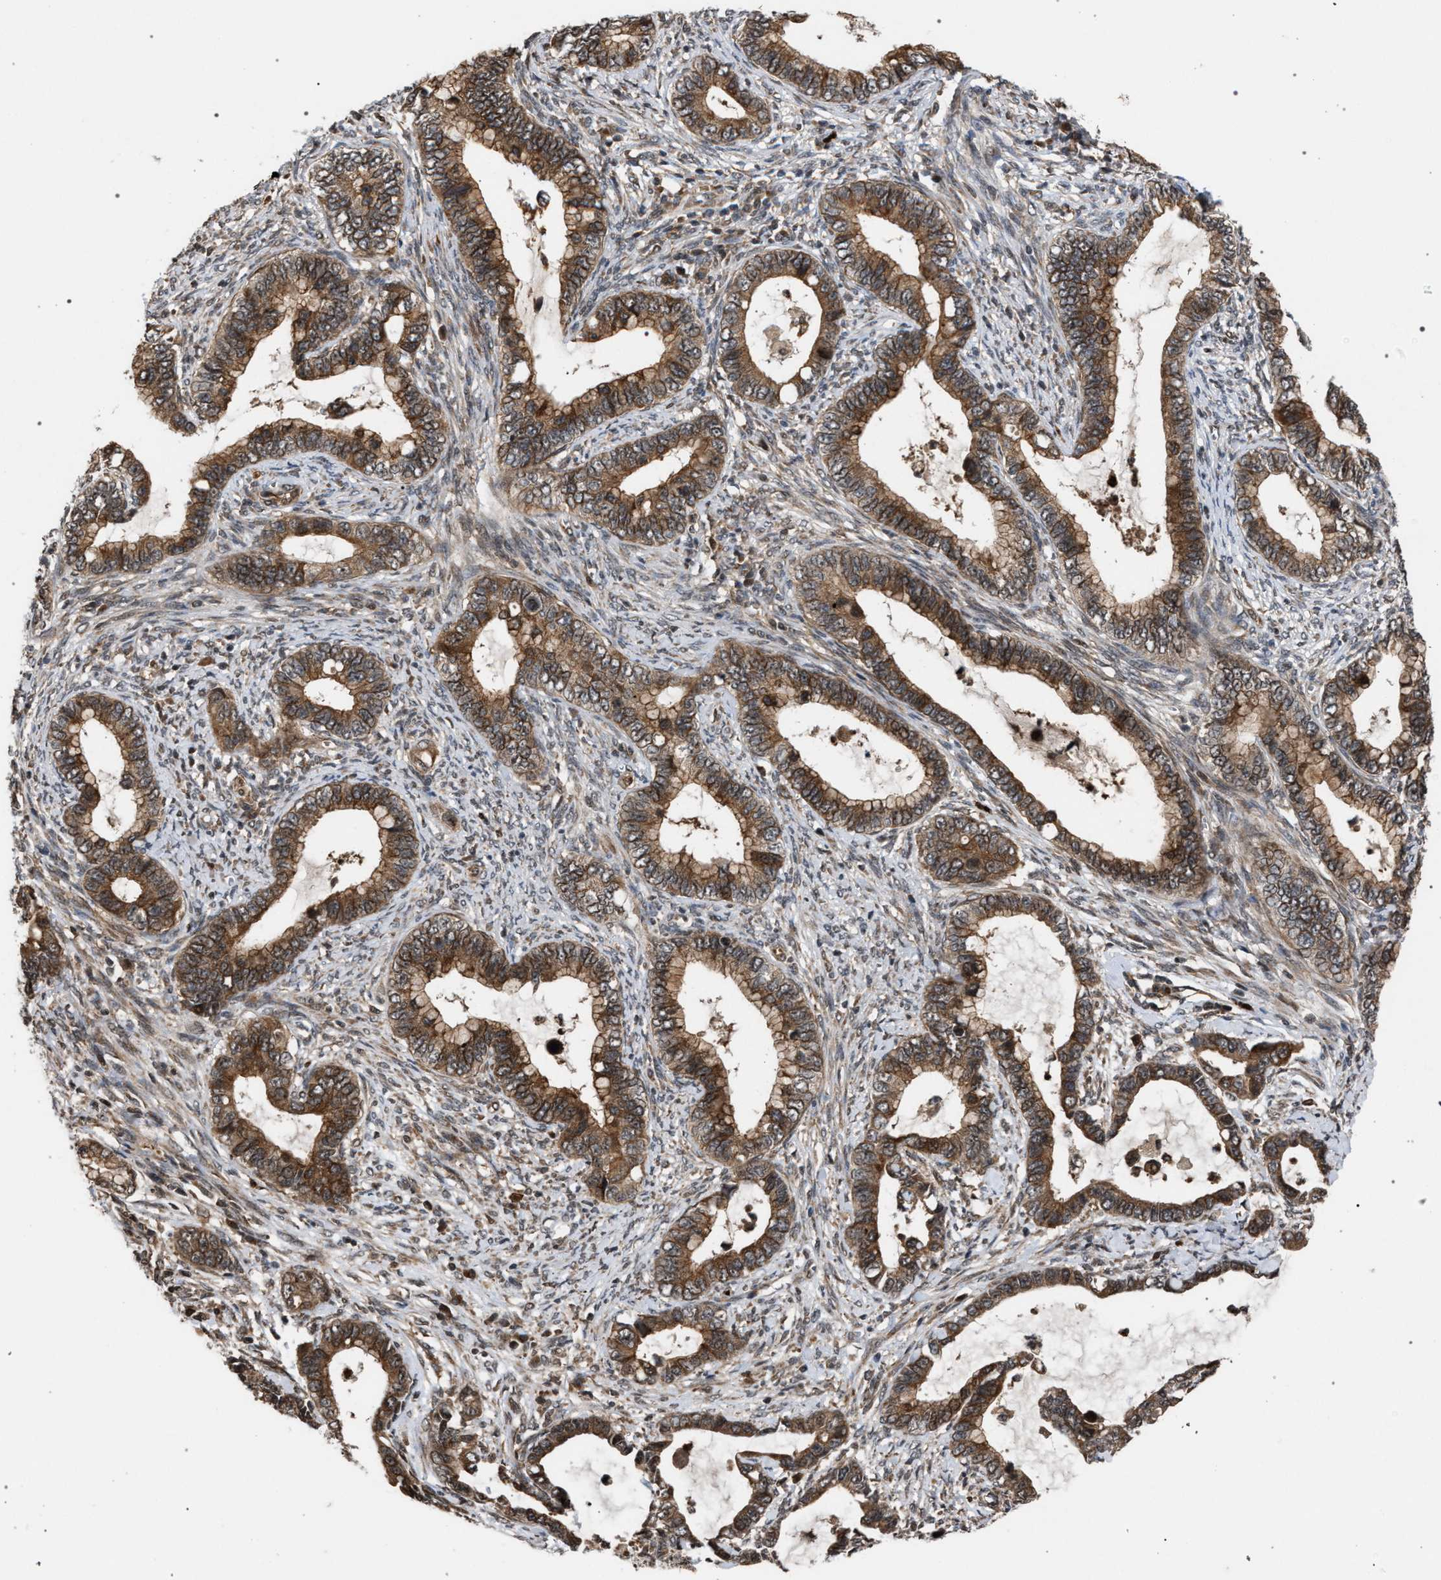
{"staining": {"intensity": "moderate", "quantity": ">75%", "location": "cytoplasmic/membranous"}, "tissue": "cervical cancer", "cell_type": "Tumor cells", "image_type": "cancer", "snomed": [{"axis": "morphology", "description": "Adenocarcinoma, NOS"}, {"axis": "topography", "description": "Cervix"}], "caption": "Protein expression by IHC exhibits moderate cytoplasmic/membranous positivity in about >75% of tumor cells in adenocarcinoma (cervical).", "gene": "IRAK4", "patient": {"sex": "female", "age": 44}}